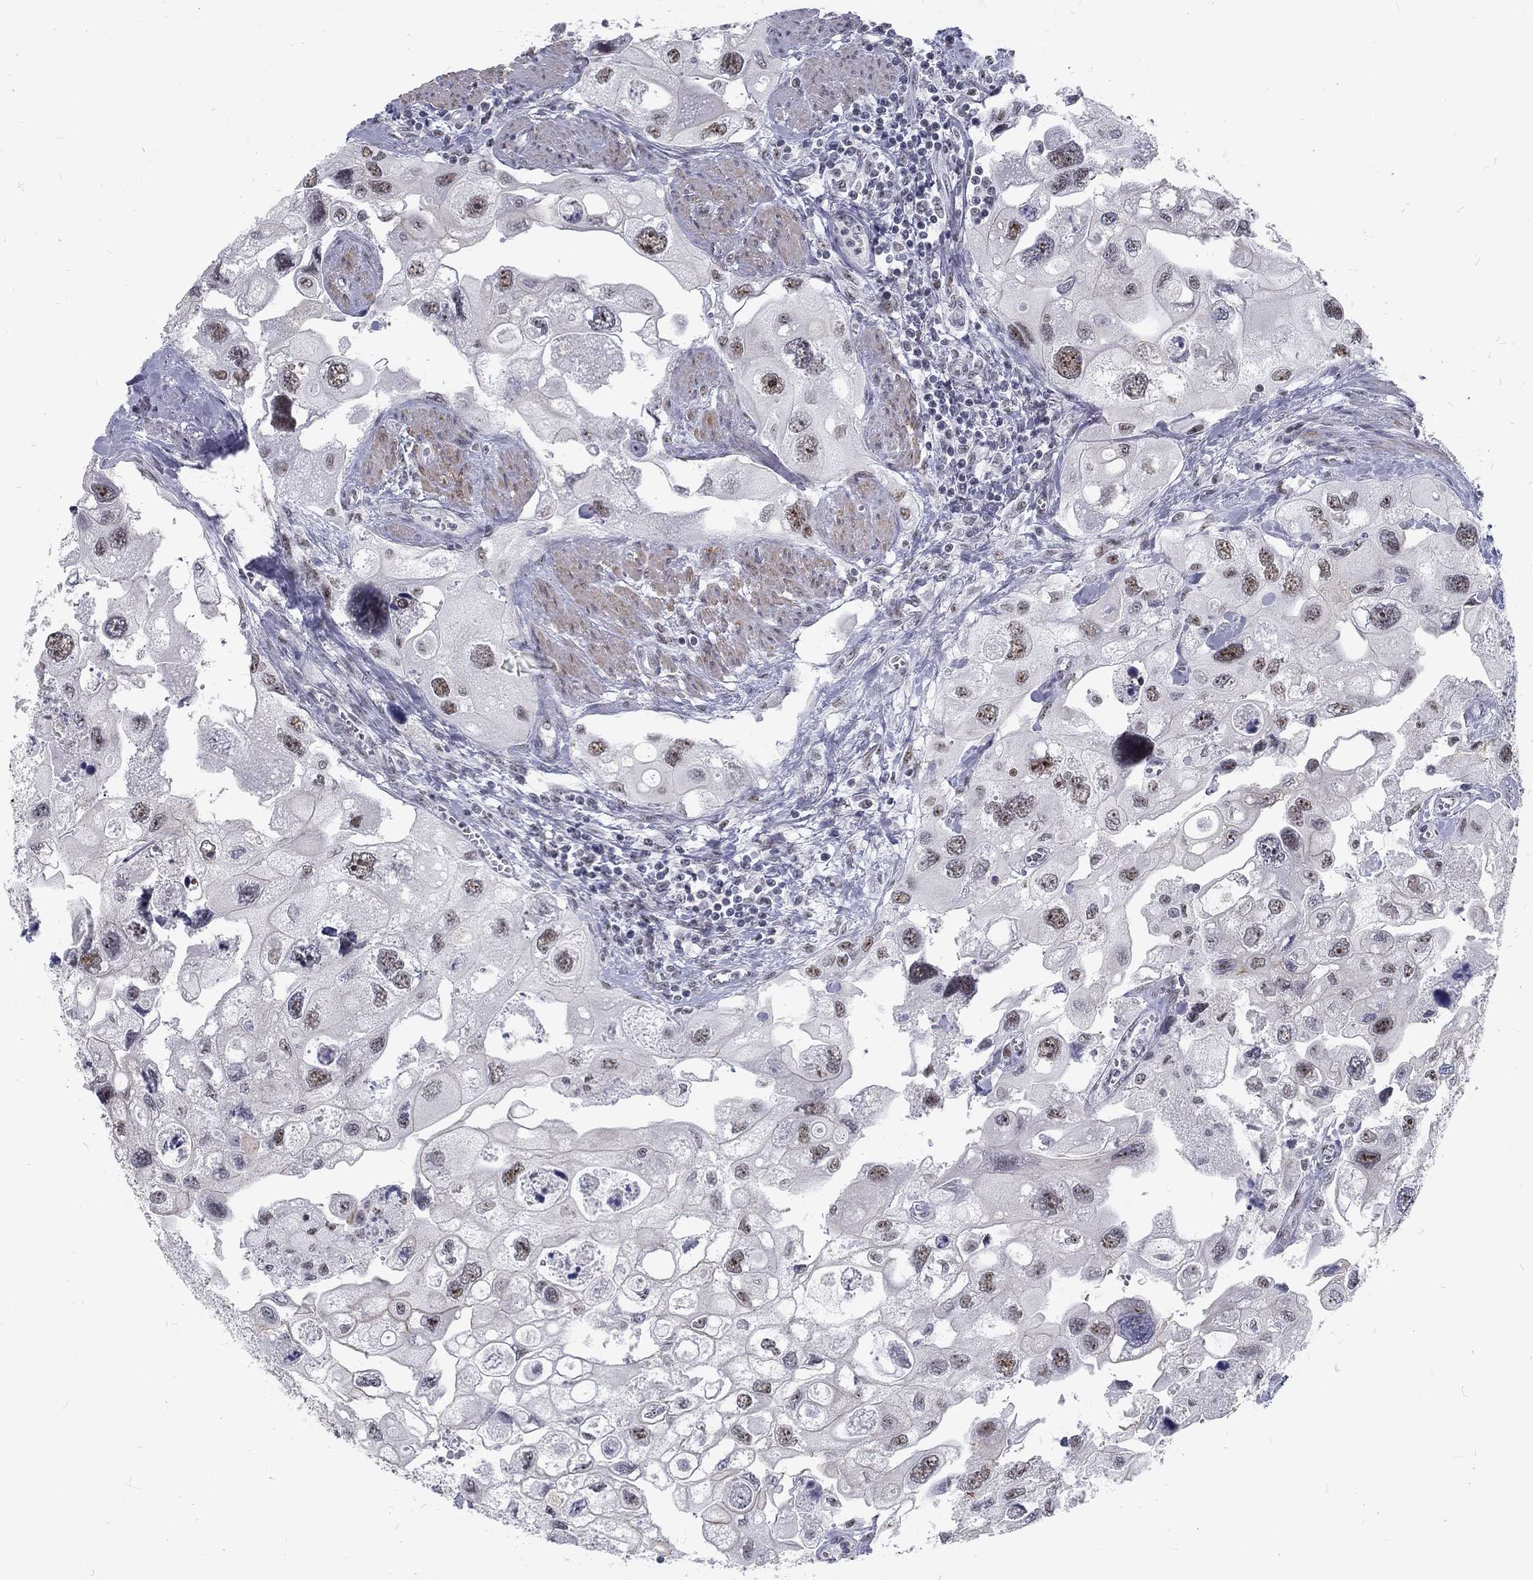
{"staining": {"intensity": "weak", "quantity": "<25%", "location": "nuclear"}, "tissue": "urothelial cancer", "cell_type": "Tumor cells", "image_type": "cancer", "snomed": [{"axis": "morphology", "description": "Urothelial carcinoma, High grade"}, {"axis": "topography", "description": "Urinary bladder"}], "caption": "Immunohistochemical staining of urothelial cancer shows no significant positivity in tumor cells. (Stains: DAB (3,3'-diaminobenzidine) immunohistochemistry with hematoxylin counter stain, Microscopy: brightfield microscopy at high magnification).", "gene": "SNORC", "patient": {"sex": "male", "age": 59}}